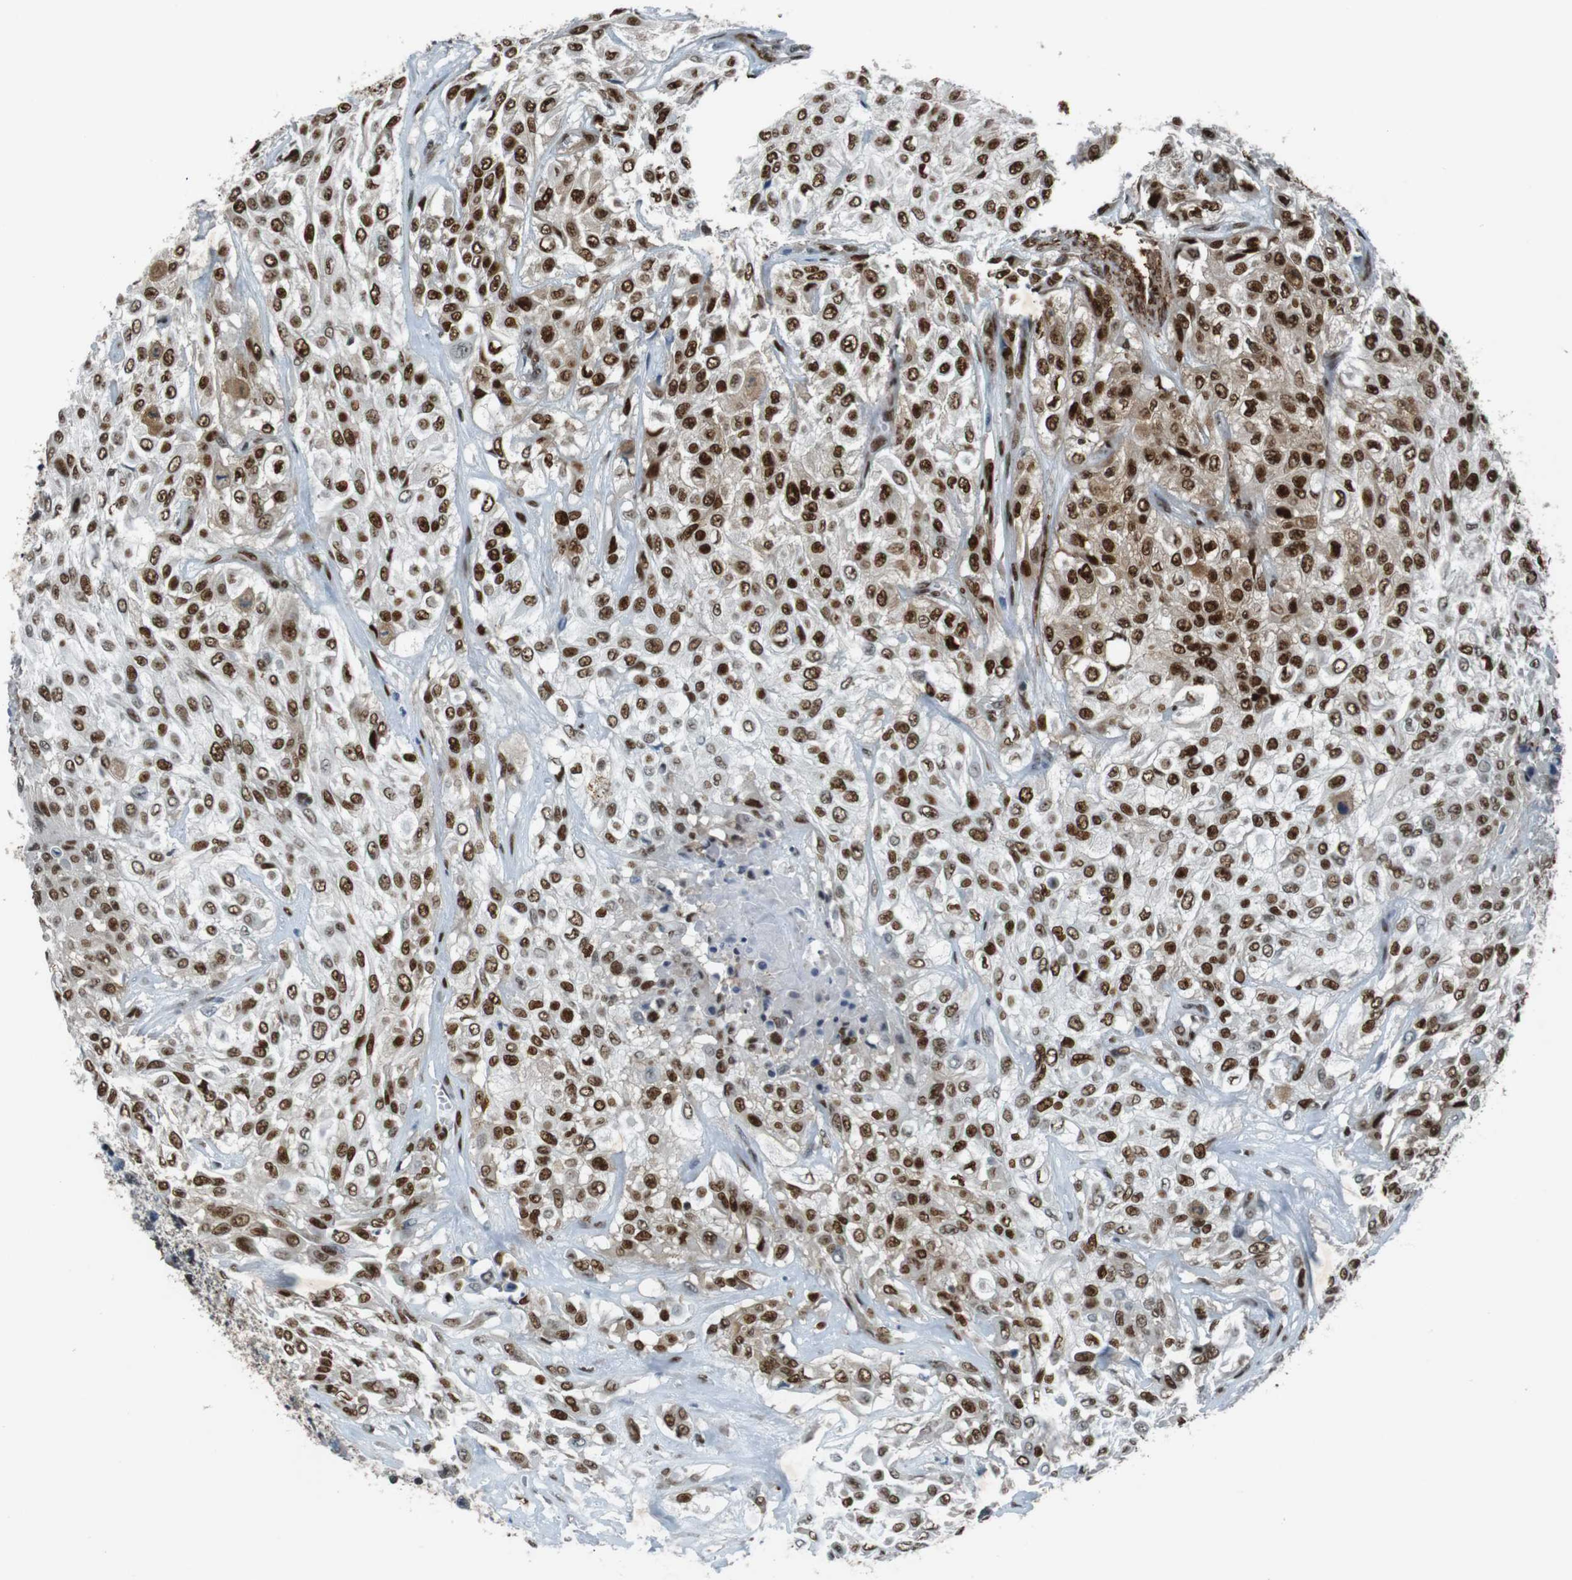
{"staining": {"intensity": "strong", "quantity": ">75%", "location": "cytoplasmic/membranous,nuclear"}, "tissue": "urothelial cancer", "cell_type": "Tumor cells", "image_type": "cancer", "snomed": [{"axis": "morphology", "description": "Urothelial carcinoma, High grade"}, {"axis": "topography", "description": "Urinary bladder"}], "caption": "Brown immunohistochemical staining in urothelial carcinoma (high-grade) demonstrates strong cytoplasmic/membranous and nuclear expression in approximately >75% of tumor cells. (Brightfield microscopy of DAB IHC at high magnification).", "gene": "HEXIM1", "patient": {"sex": "male", "age": 57}}